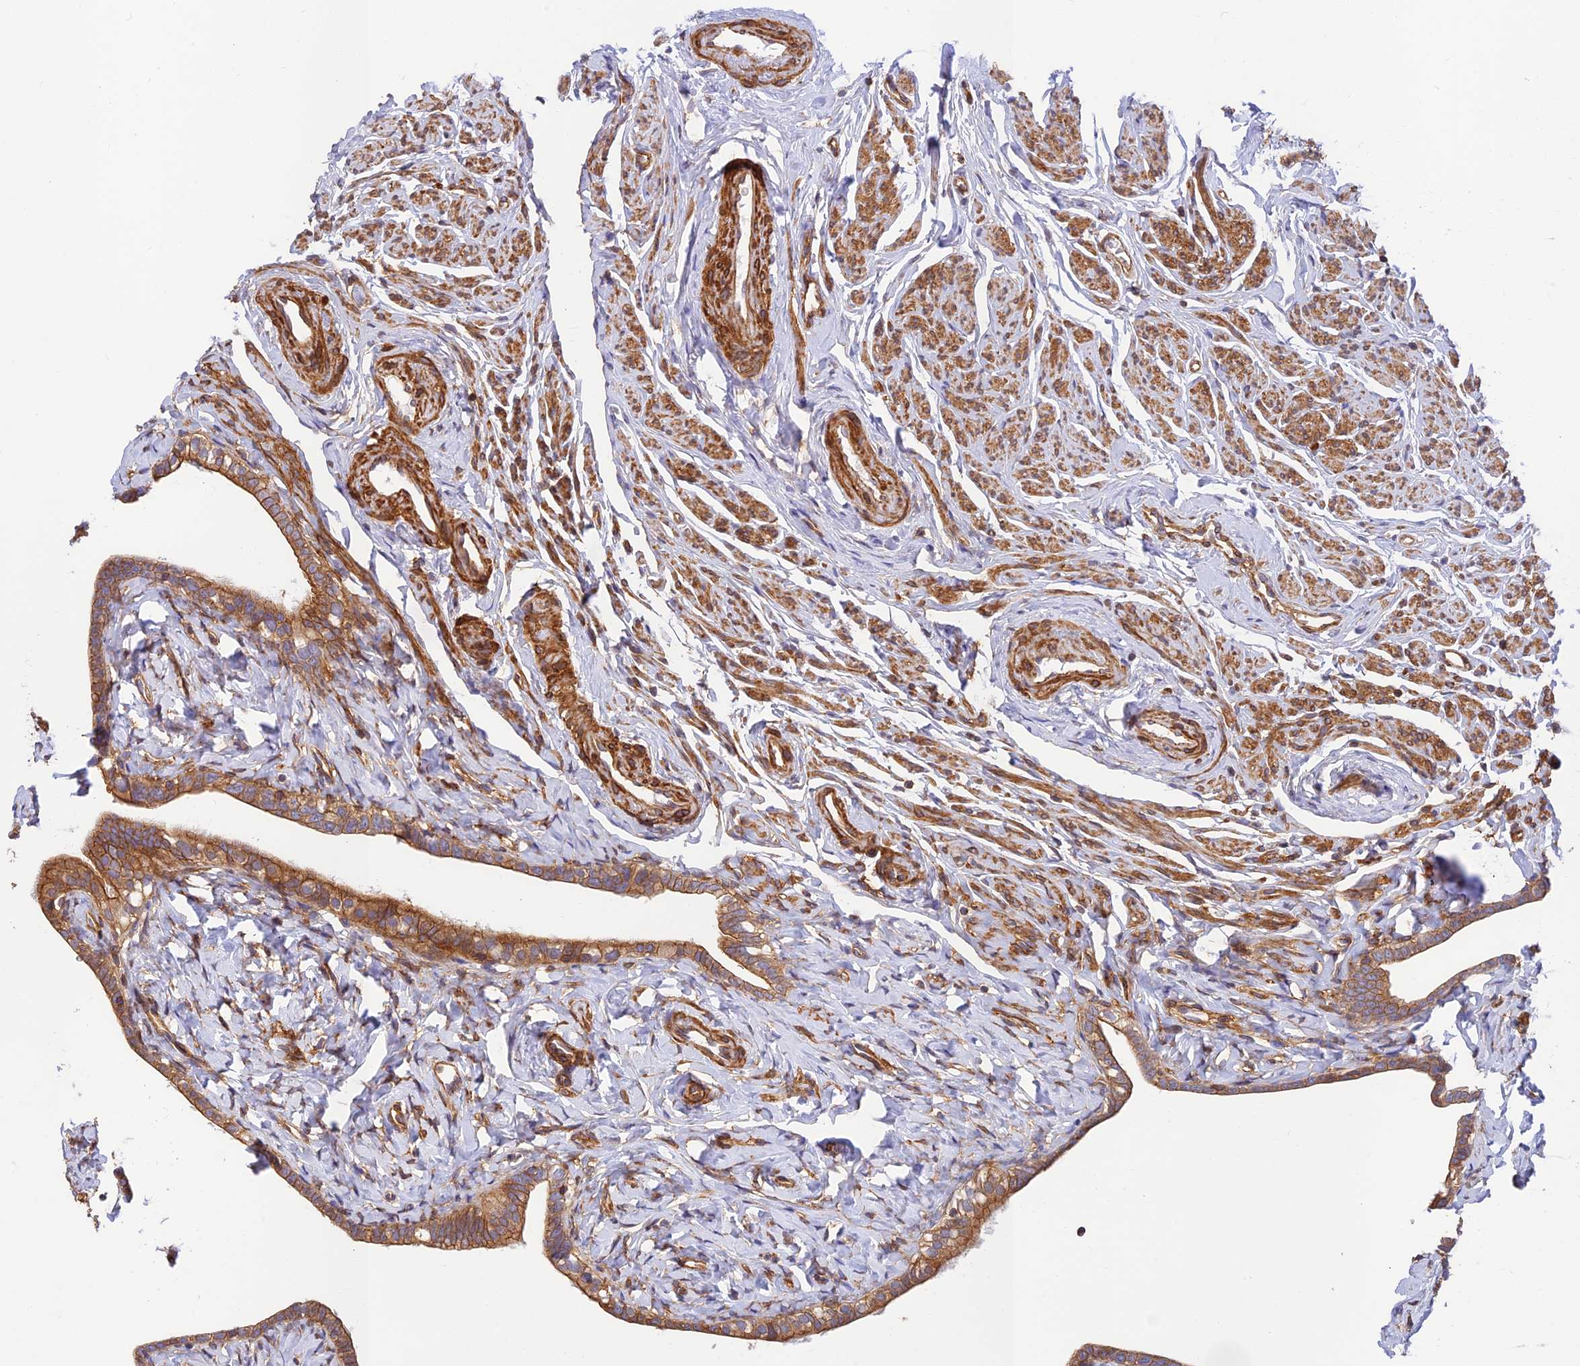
{"staining": {"intensity": "moderate", "quantity": ">75%", "location": "cytoplasmic/membranous"}, "tissue": "fallopian tube", "cell_type": "Glandular cells", "image_type": "normal", "snomed": [{"axis": "morphology", "description": "Normal tissue, NOS"}, {"axis": "topography", "description": "Fallopian tube"}], "caption": "Protein analysis of normal fallopian tube displays moderate cytoplasmic/membranous positivity in about >75% of glandular cells. (DAB IHC, brown staining for protein, blue staining for nuclei).", "gene": "PPP1R12C", "patient": {"sex": "female", "age": 66}}